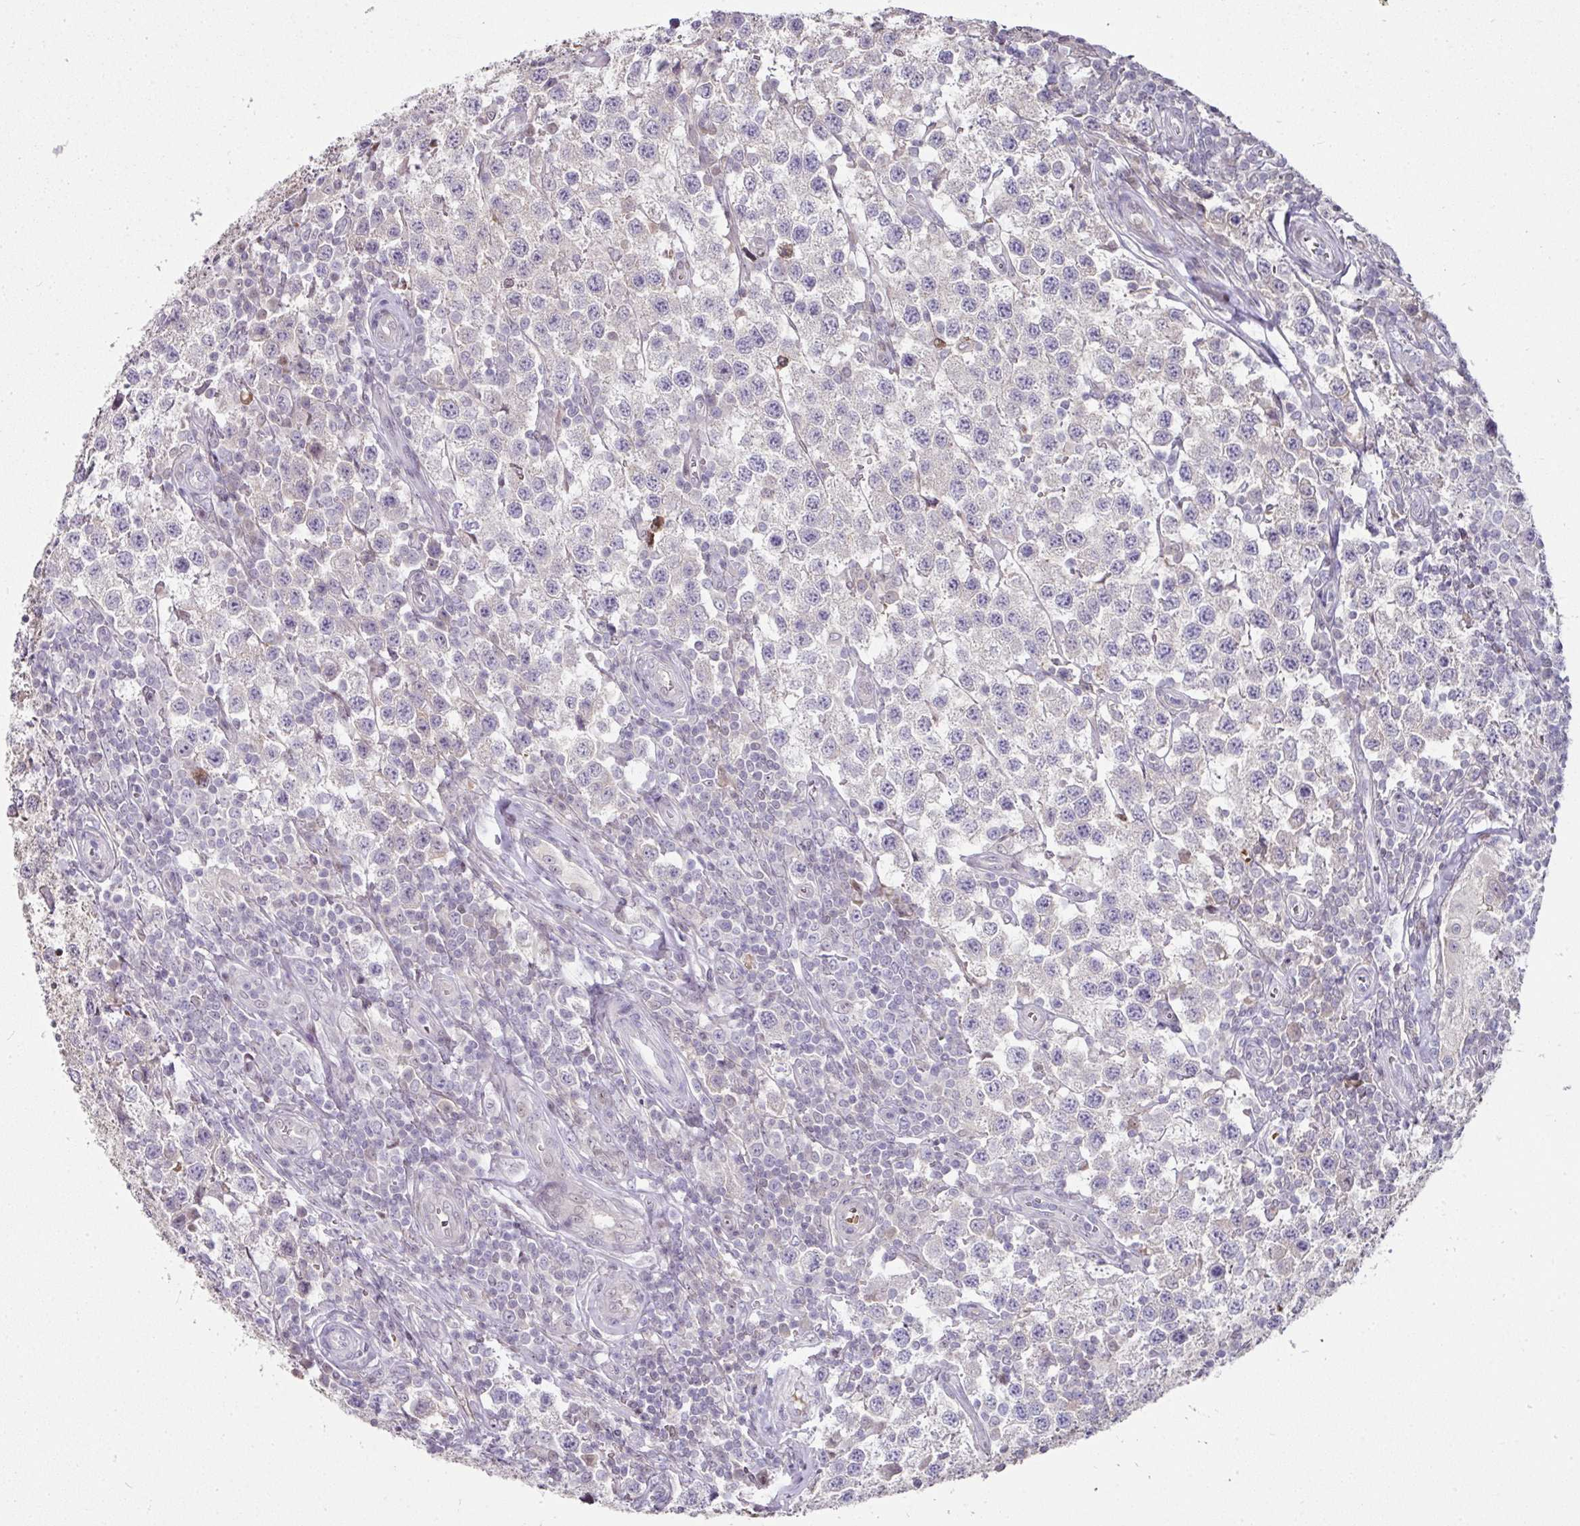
{"staining": {"intensity": "negative", "quantity": "none", "location": "none"}, "tissue": "testis cancer", "cell_type": "Tumor cells", "image_type": "cancer", "snomed": [{"axis": "morphology", "description": "Seminoma, NOS"}, {"axis": "topography", "description": "Testis"}], "caption": "This is an IHC micrograph of testis cancer. There is no positivity in tumor cells.", "gene": "ANKRD18A", "patient": {"sex": "male", "age": 34}}